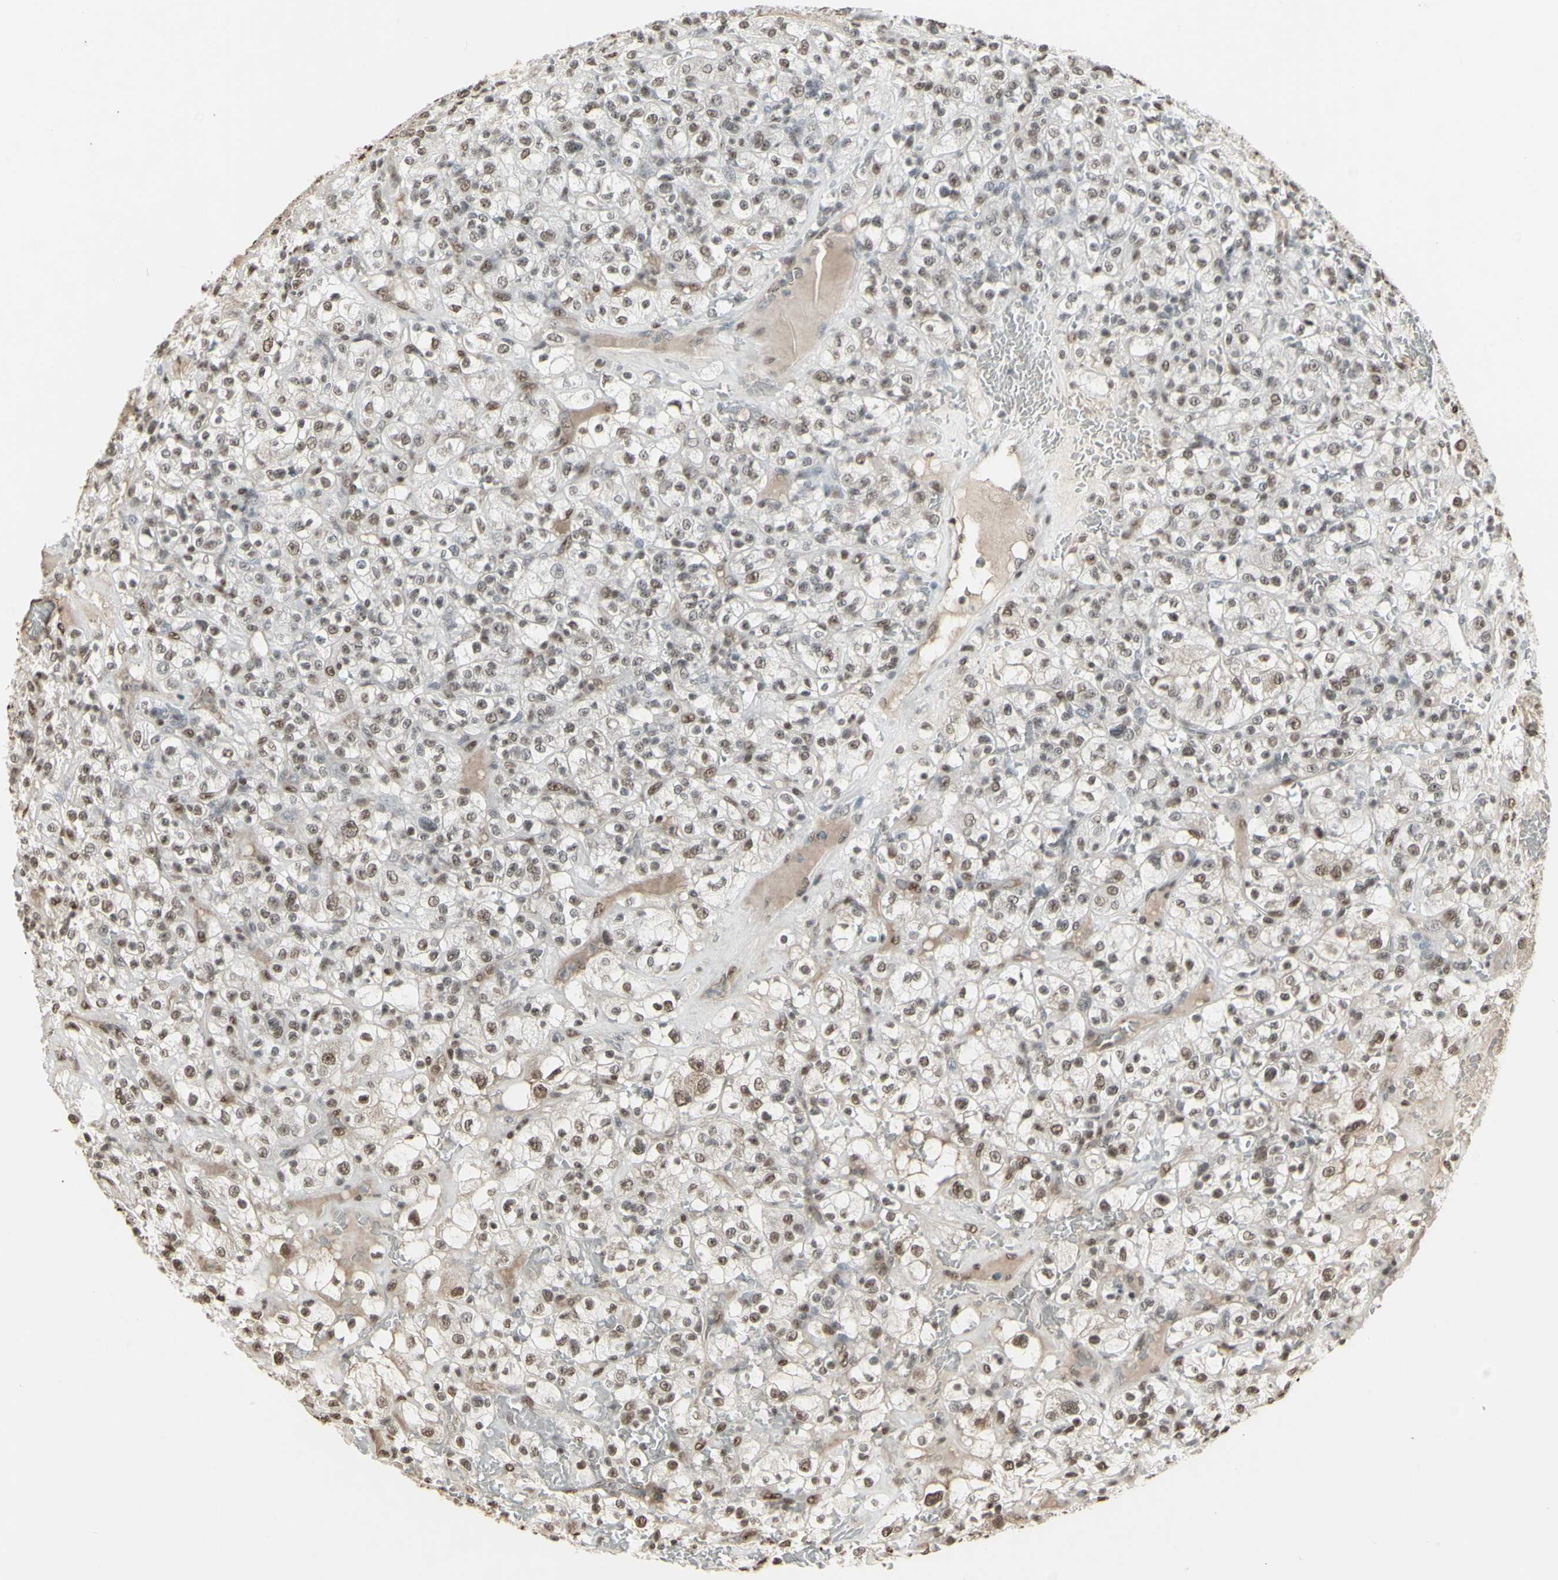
{"staining": {"intensity": "moderate", "quantity": ">75%", "location": "nuclear"}, "tissue": "renal cancer", "cell_type": "Tumor cells", "image_type": "cancer", "snomed": [{"axis": "morphology", "description": "Normal tissue, NOS"}, {"axis": "morphology", "description": "Adenocarcinoma, NOS"}, {"axis": "topography", "description": "Kidney"}], "caption": "This is an image of immunohistochemistry (IHC) staining of renal adenocarcinoma, which shows moderate expression in the nuclear of tumor cells.", "gene": "TRIM28", "patient": {"sex": "female", "age": 72}}